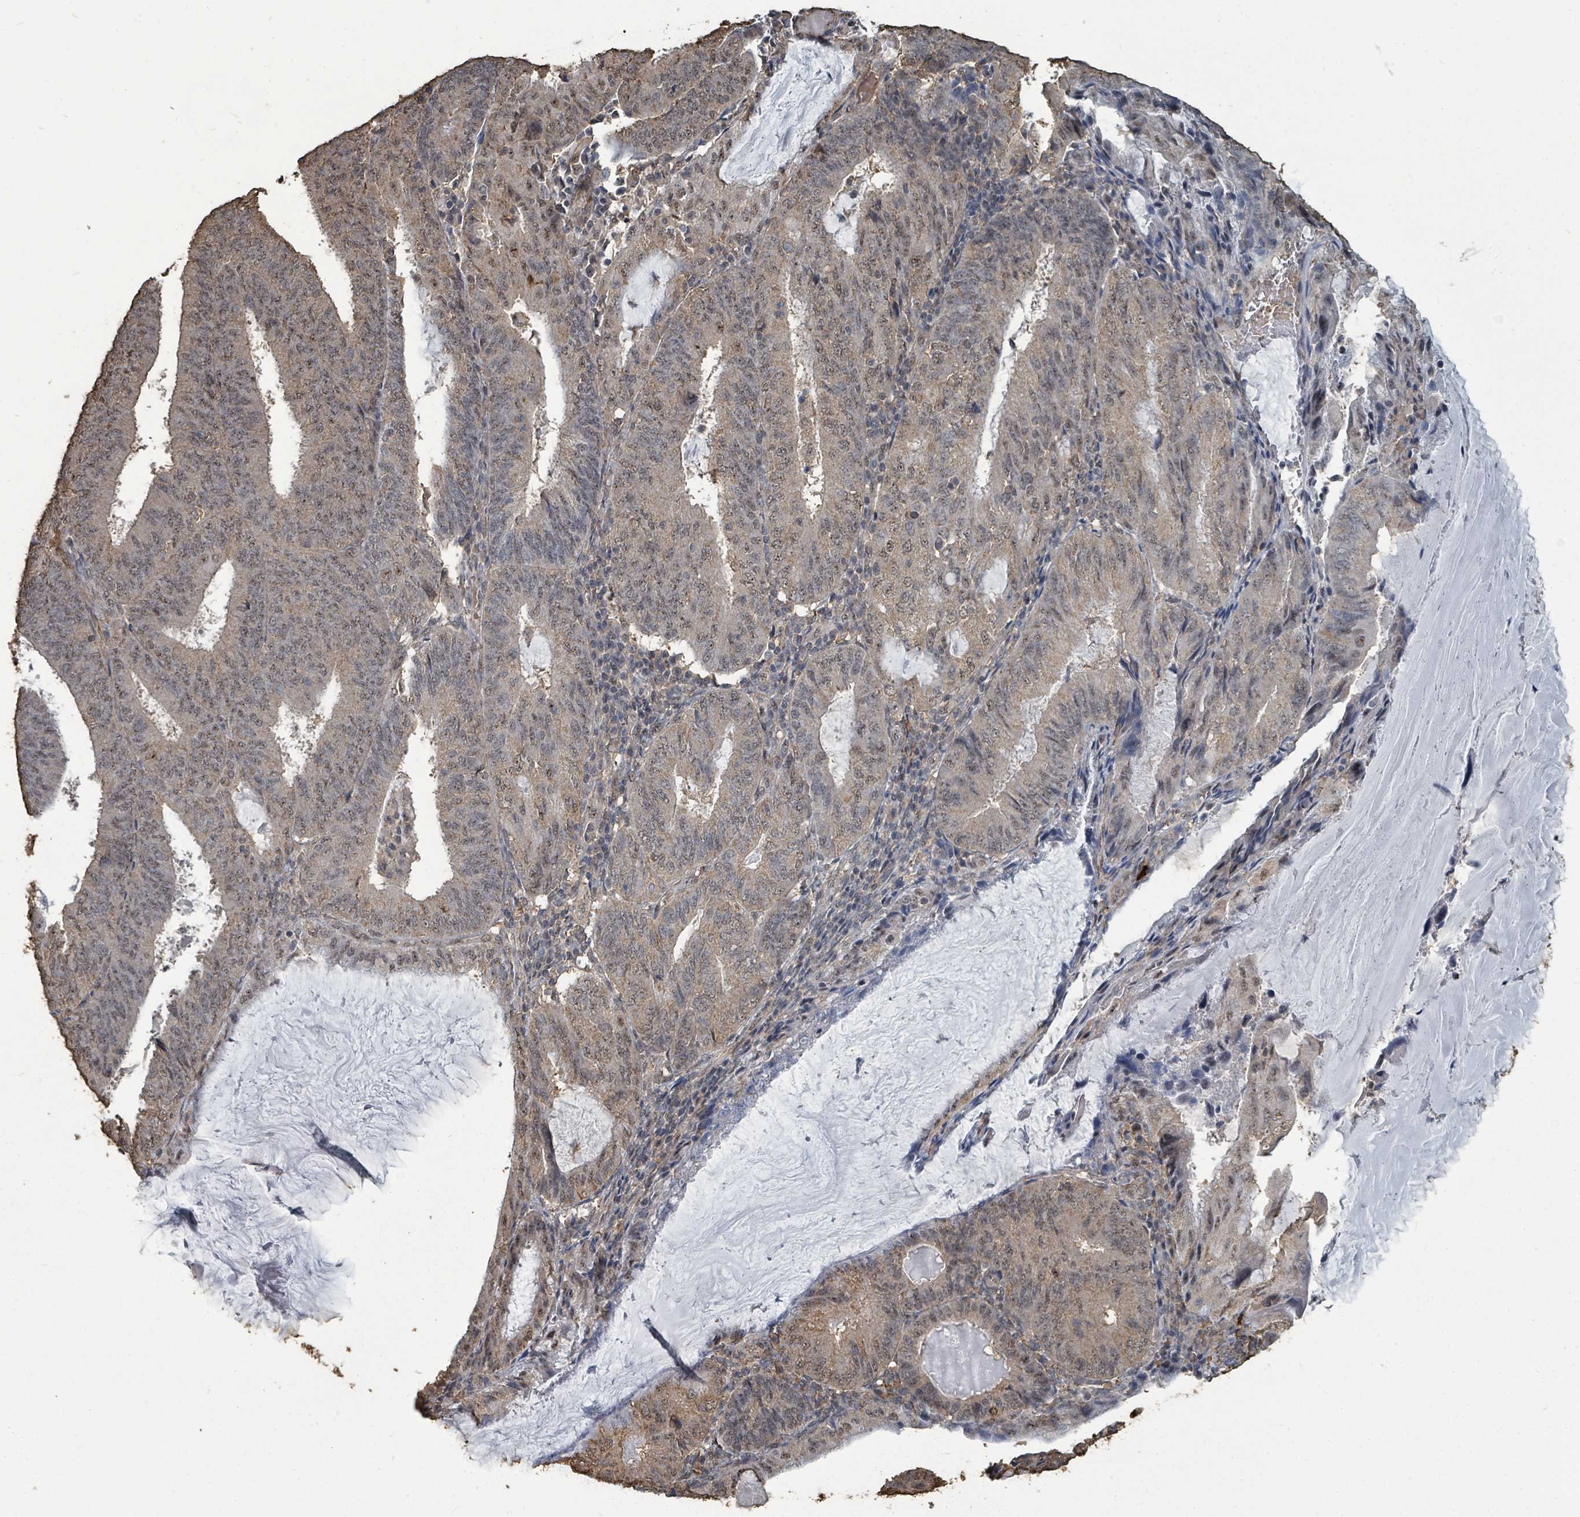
{"staining": {"intensity": "weak", "quantity": ">75%", "location": "nuclear"}, "tissue": "endometrial cancer", "cell_type": "Tumor cells", "image_type": "cancer", "snomed": [{"axis": "morphology", "description": "Adenocarcinoma, NOS"}, {"axis": "topography", "description": "Endometrium"}], "caption": "Brown immunohistochemical staining in human endometrial cancer shows weak nuclear positivity in about >75% of tumor cells.", "gene": "C6orf52", "patient": {"sex": "female", "age": 81}}